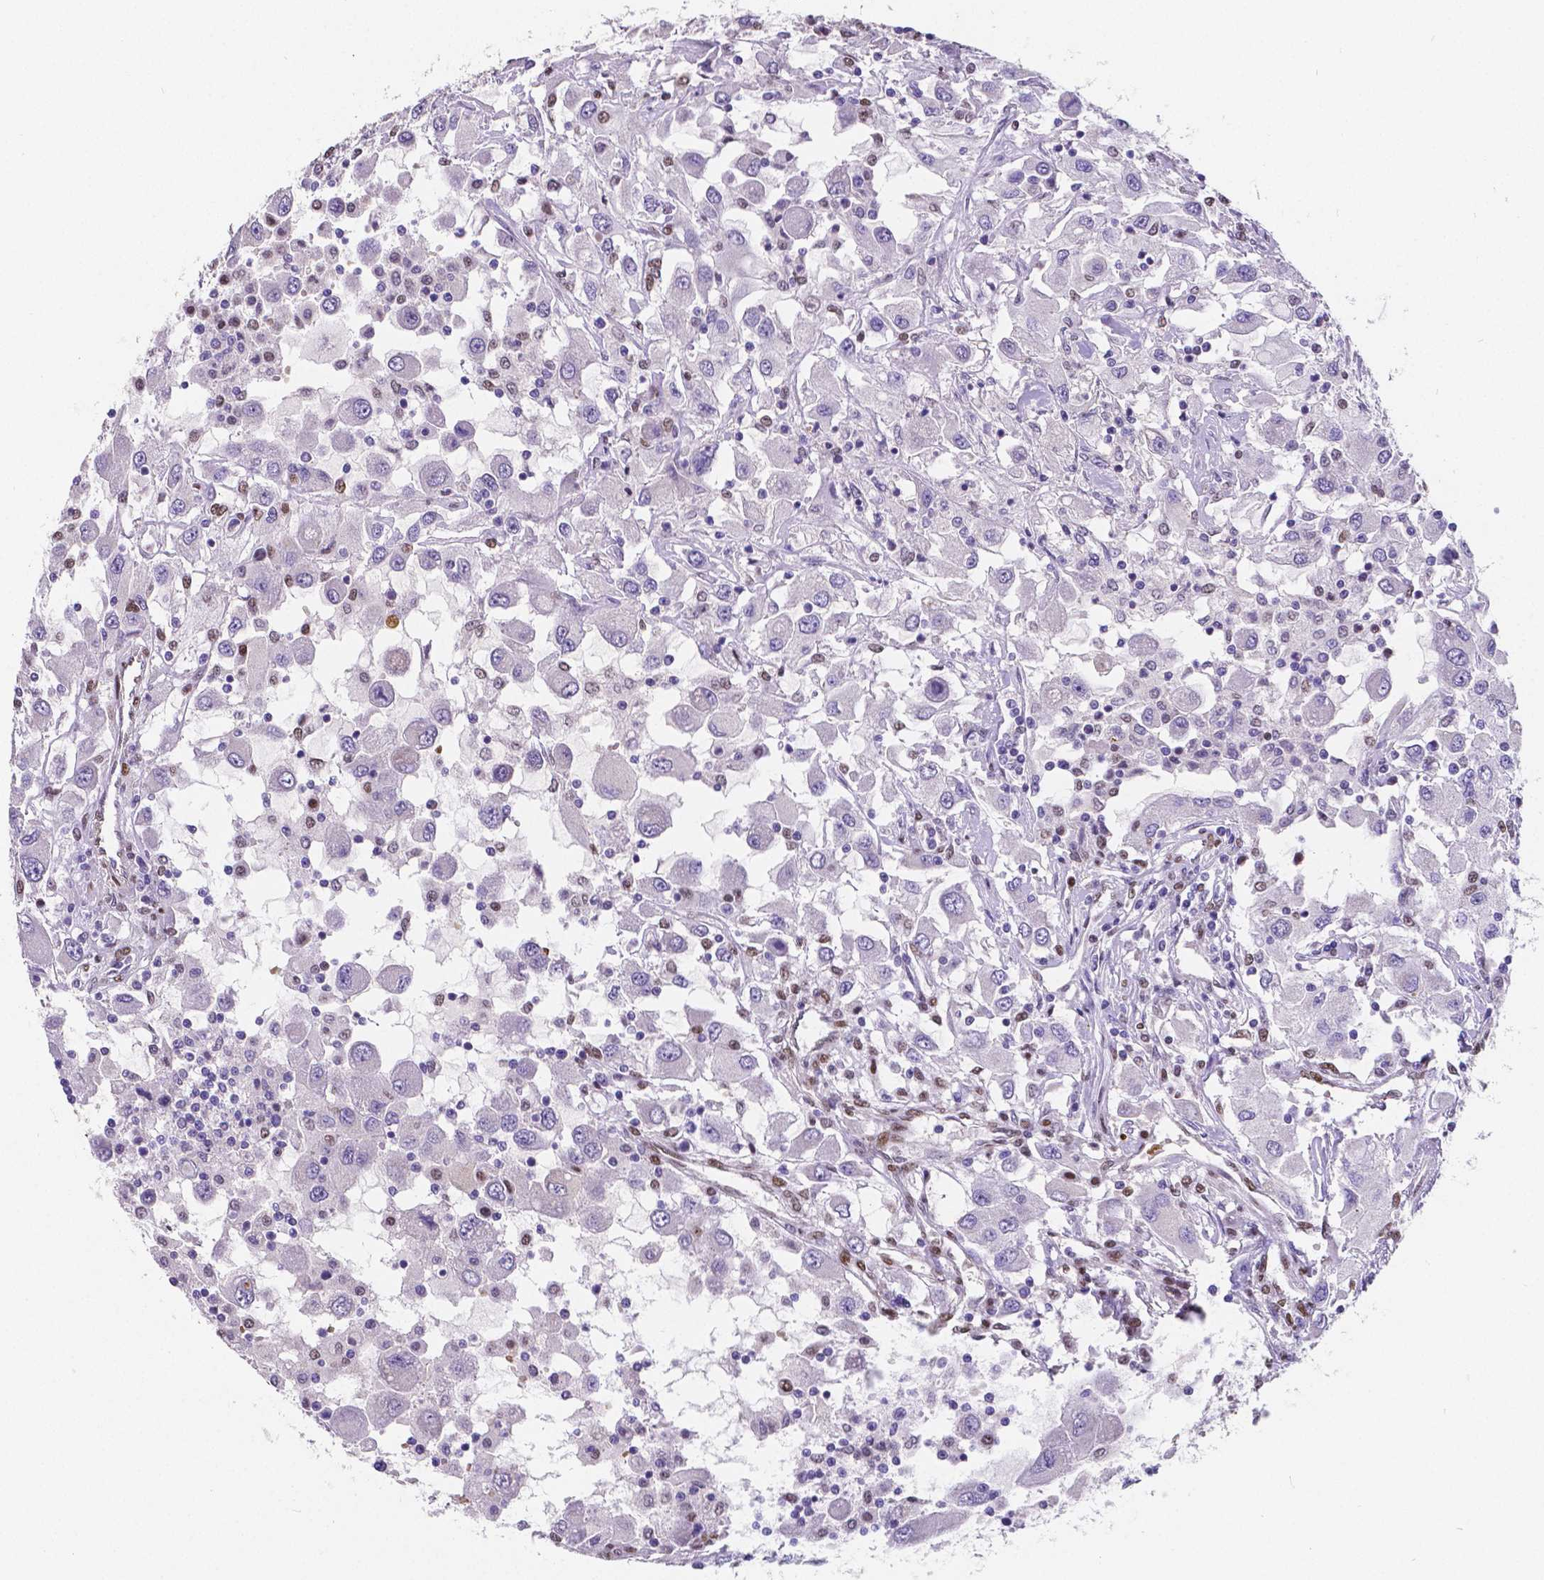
{"staining": {"intensity": "negative", "quantity": "none", "location": "none"}, "tissue": "renal cancer", "cell_type": "Tumor cells", "image_type": "cancer", "snomed": [{"axis": "morphology", "description": "Adenocarcinoma, NOS"}, {"axis": "topography", "description": "Kidney"}], "caption": "Immunohistochemical staining of human adenocarcinoma (renal) reveals no significant staining in tumor cells.", "gene": "MEF2C", "patient": {"sex": "female", "age": 67}}